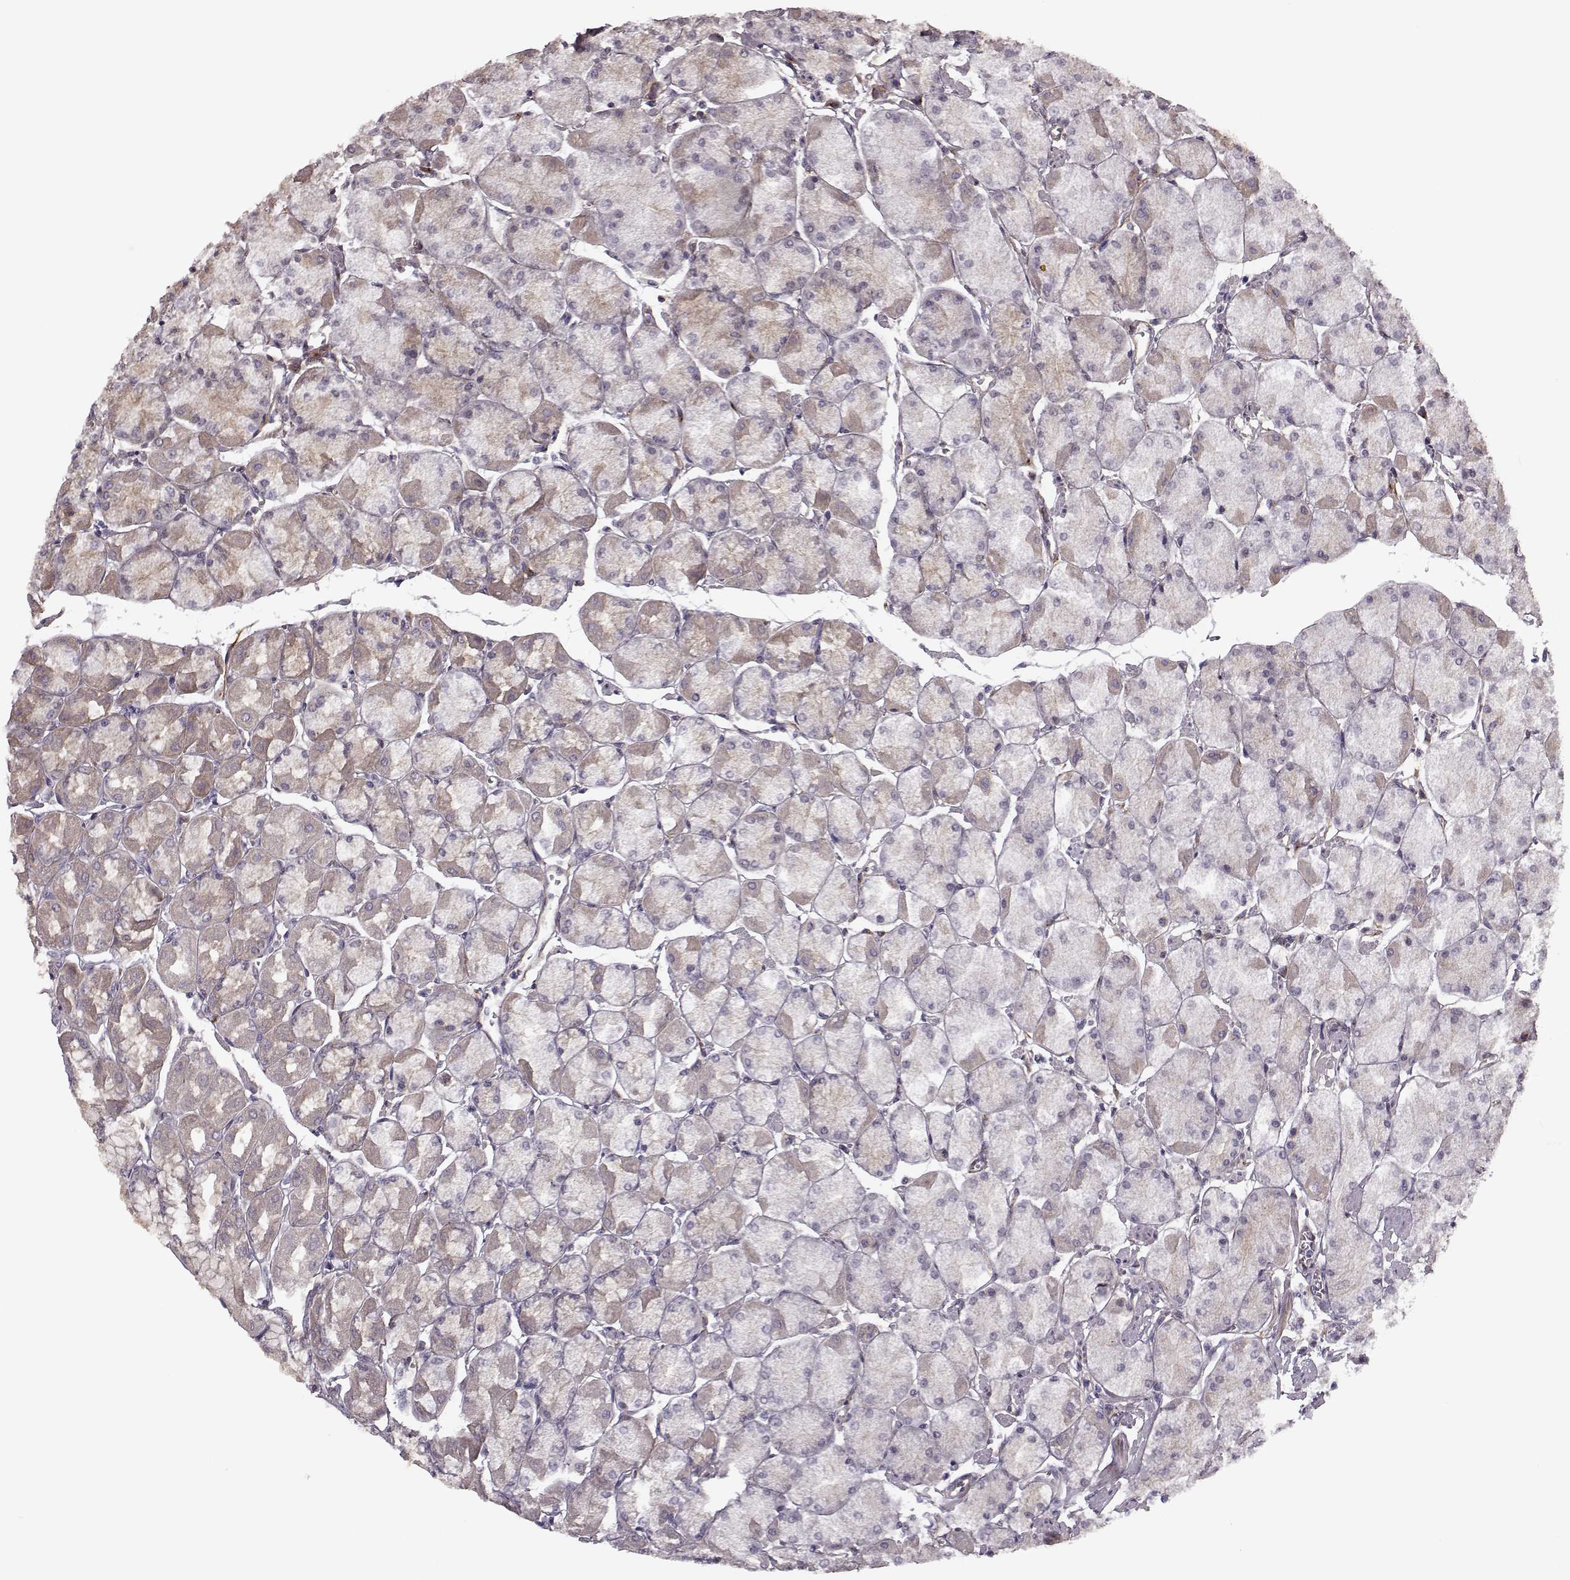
{"staining": {"intensity": "weak", "quantity": "<25%", "location": "cytoplasmic/membranous"}, "tissue": "stomach", "cell_type": "Glandular cells", "image_type": "normal", "snomed": [{"axis": "morphology", "description": "Normal tissue, NOS"}, {"axis": "topography", "description": "Stomach, upper"}], "caption": "The immunohistochemistry (IHC) histopathology image has no significant positivity in glandular cells of stomach. (Immunohistochemistry (ihc), brightfield microscopy, high magnification).", "gene": "MTR", "patient": {"sex": "male", "age": 60}}